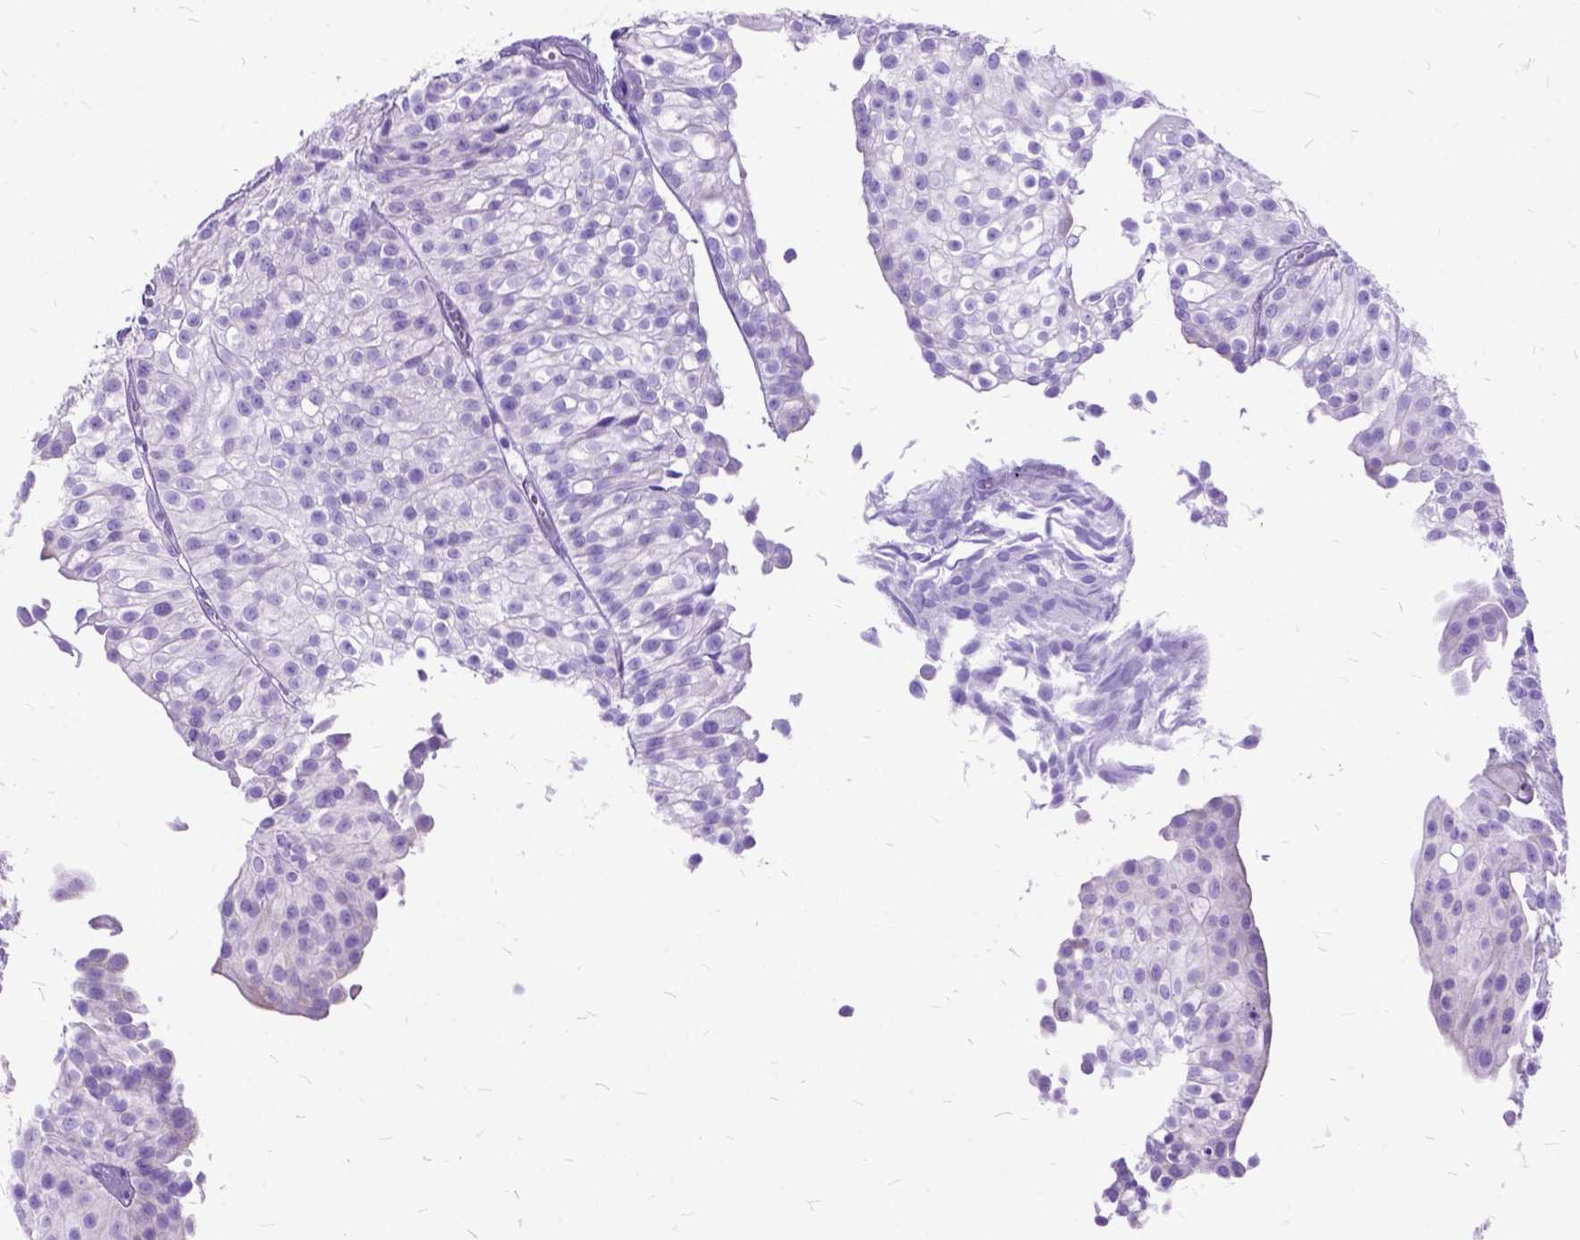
{"staining": {"intensity": "negative", "quantity": "none", "location": "none"}, "tissue": "urothelial cancer", "cell_type": "Tumor cells", "image_type": "cancer", "snomed": [{"axis": "morphology", "description": "Urothelial carcinoma, Low grade"}, {"axis": "topography", "description": "Urinary bladder"}], "caption": "There is no significant expression in tumor cells of urothelial cancer.", "gene": "DNAH2", "patient": {"sex": "male", "age": 70}}